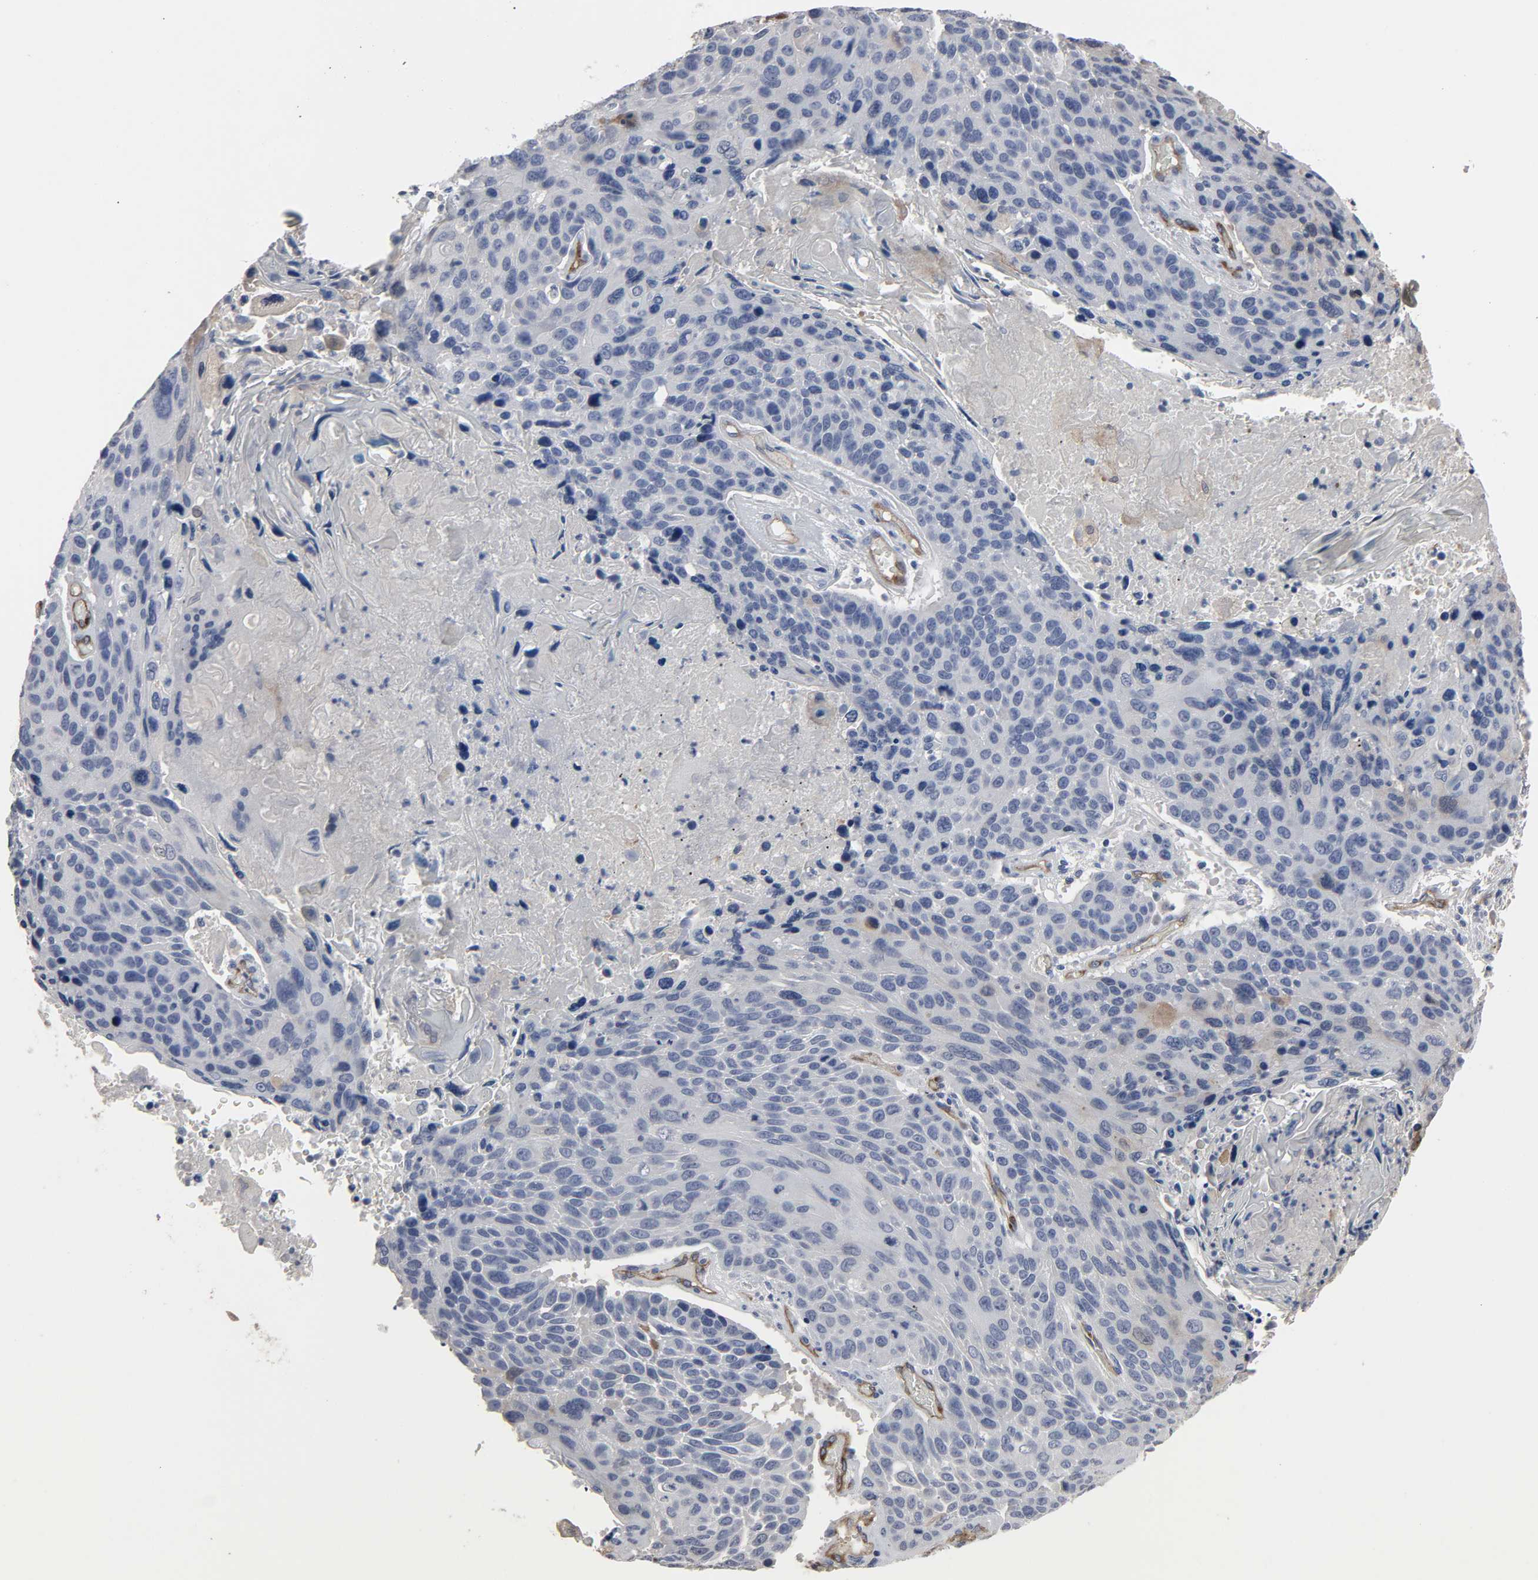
{"staining": {"intensity": "negative", "quantity": "none", "location": "none"}, "tissue": "lung cancer", "cell_type": "Tumor cells", "image_type": "cancer", "snomed": [{"axis": "morphology", "description": "Squamous cell carcinoma, NOS"}, {"axis": "topography", "description": "Lung"}], "caption": "DAB (3,3'-diaminobenzidine) immunohistochemical staining of lung squamous cell carcinoma demonstrates no significant expression in tumor cells.", "gene": "KDR", "patient": {"sex": "male", "age": 68}}